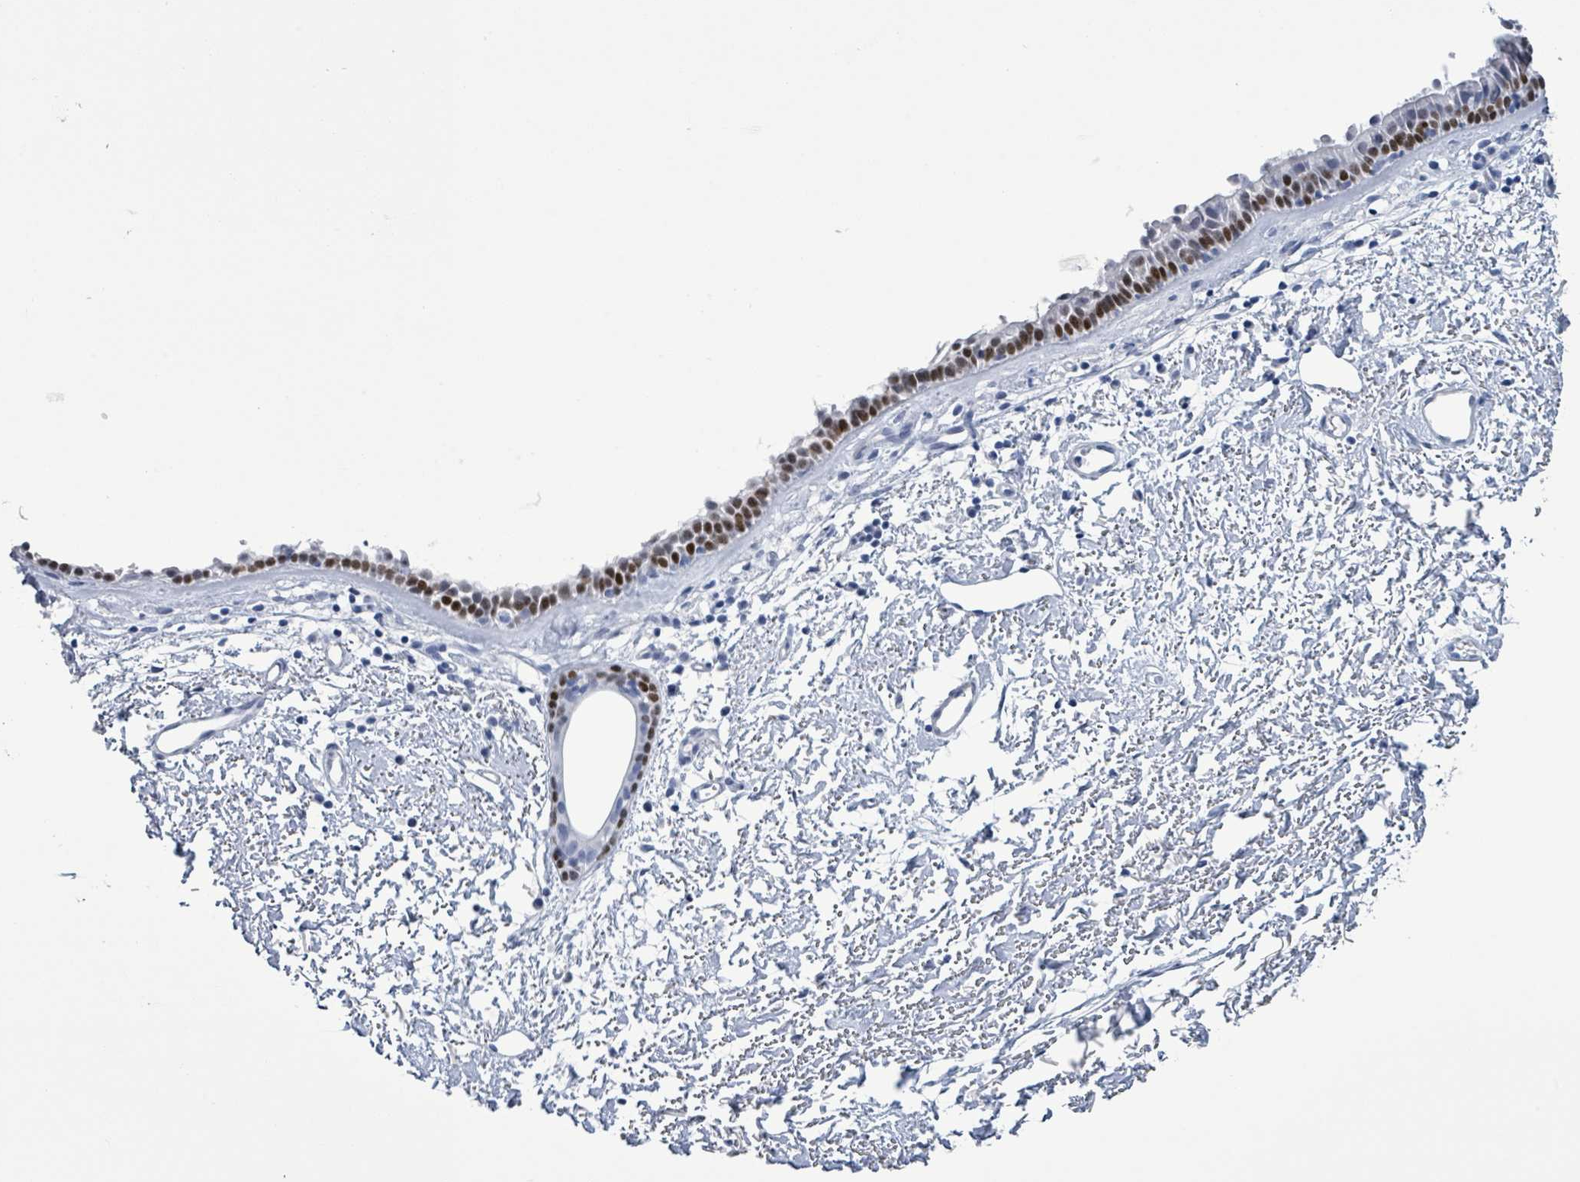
{"staining": {"intensity": "moderate", "quantity": "25%-75%", "location": "nuclear"}, "tissue": "nasopharynx", "cell_type": "Respiratory epithelial cells", "image_type": "normal", "snomed": [{"axis": "morphology", "description": "Normal tissue, NOS"}, {"axis": "topography", "description": "Cartilage tissue"}, {"axis": "topography", "description": "Nasopharynx"}], "caption": "Moderate nuclear staining is identified in about 25%-75% of respiratory epithelial cells in unremarkable nasopharynx.", "gene": "NKX2", "patient": {"sex": "male", "age": 56}}